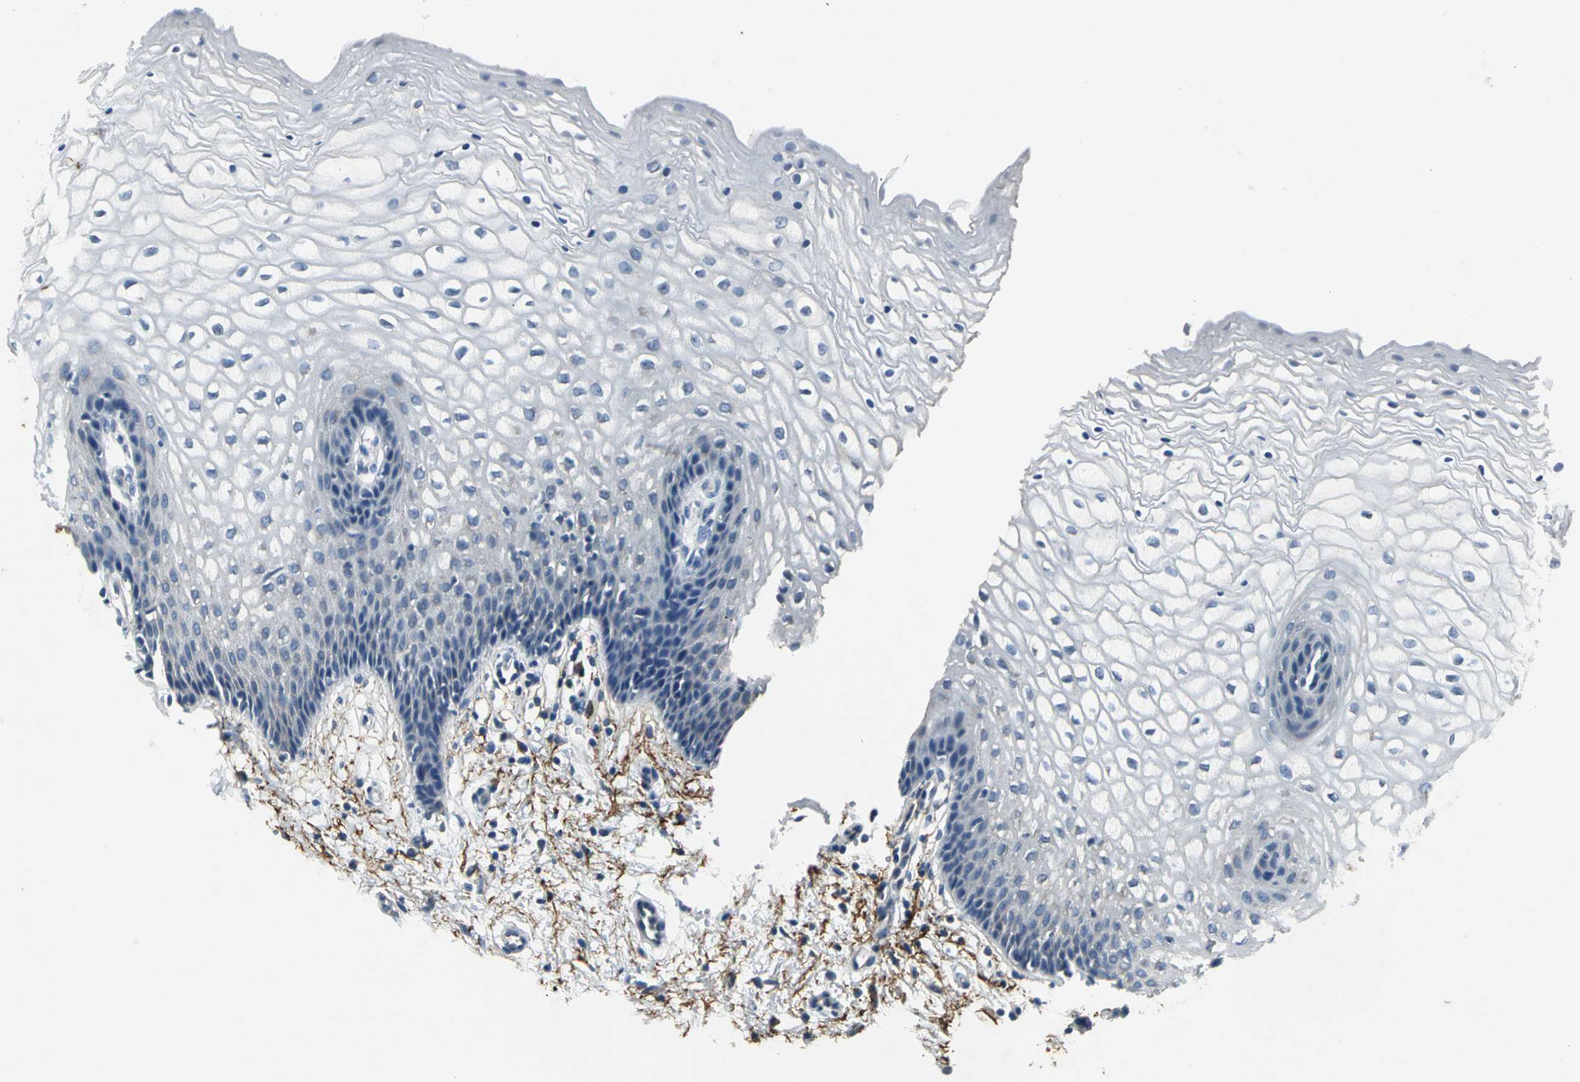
{"staining": {"intensity": "negative", "quantity": "none", "location": "none"}, "tissue": "vagina", "cell_type": "Squamous epithelial cells", "image_type": "normal", "snomed": [{"axis": "morphology", "description": "Normal tissue, NOS"}, {"axis": "topography", "description": "Vagina"}], "caption": "A high-resolution histopathology image shows IHC staining of normal vagina, which exhibits no significant positivity in squamous epithelial cells.", "gene": "SLC16A7", "patient": {"sex": "female", "age": 34}}